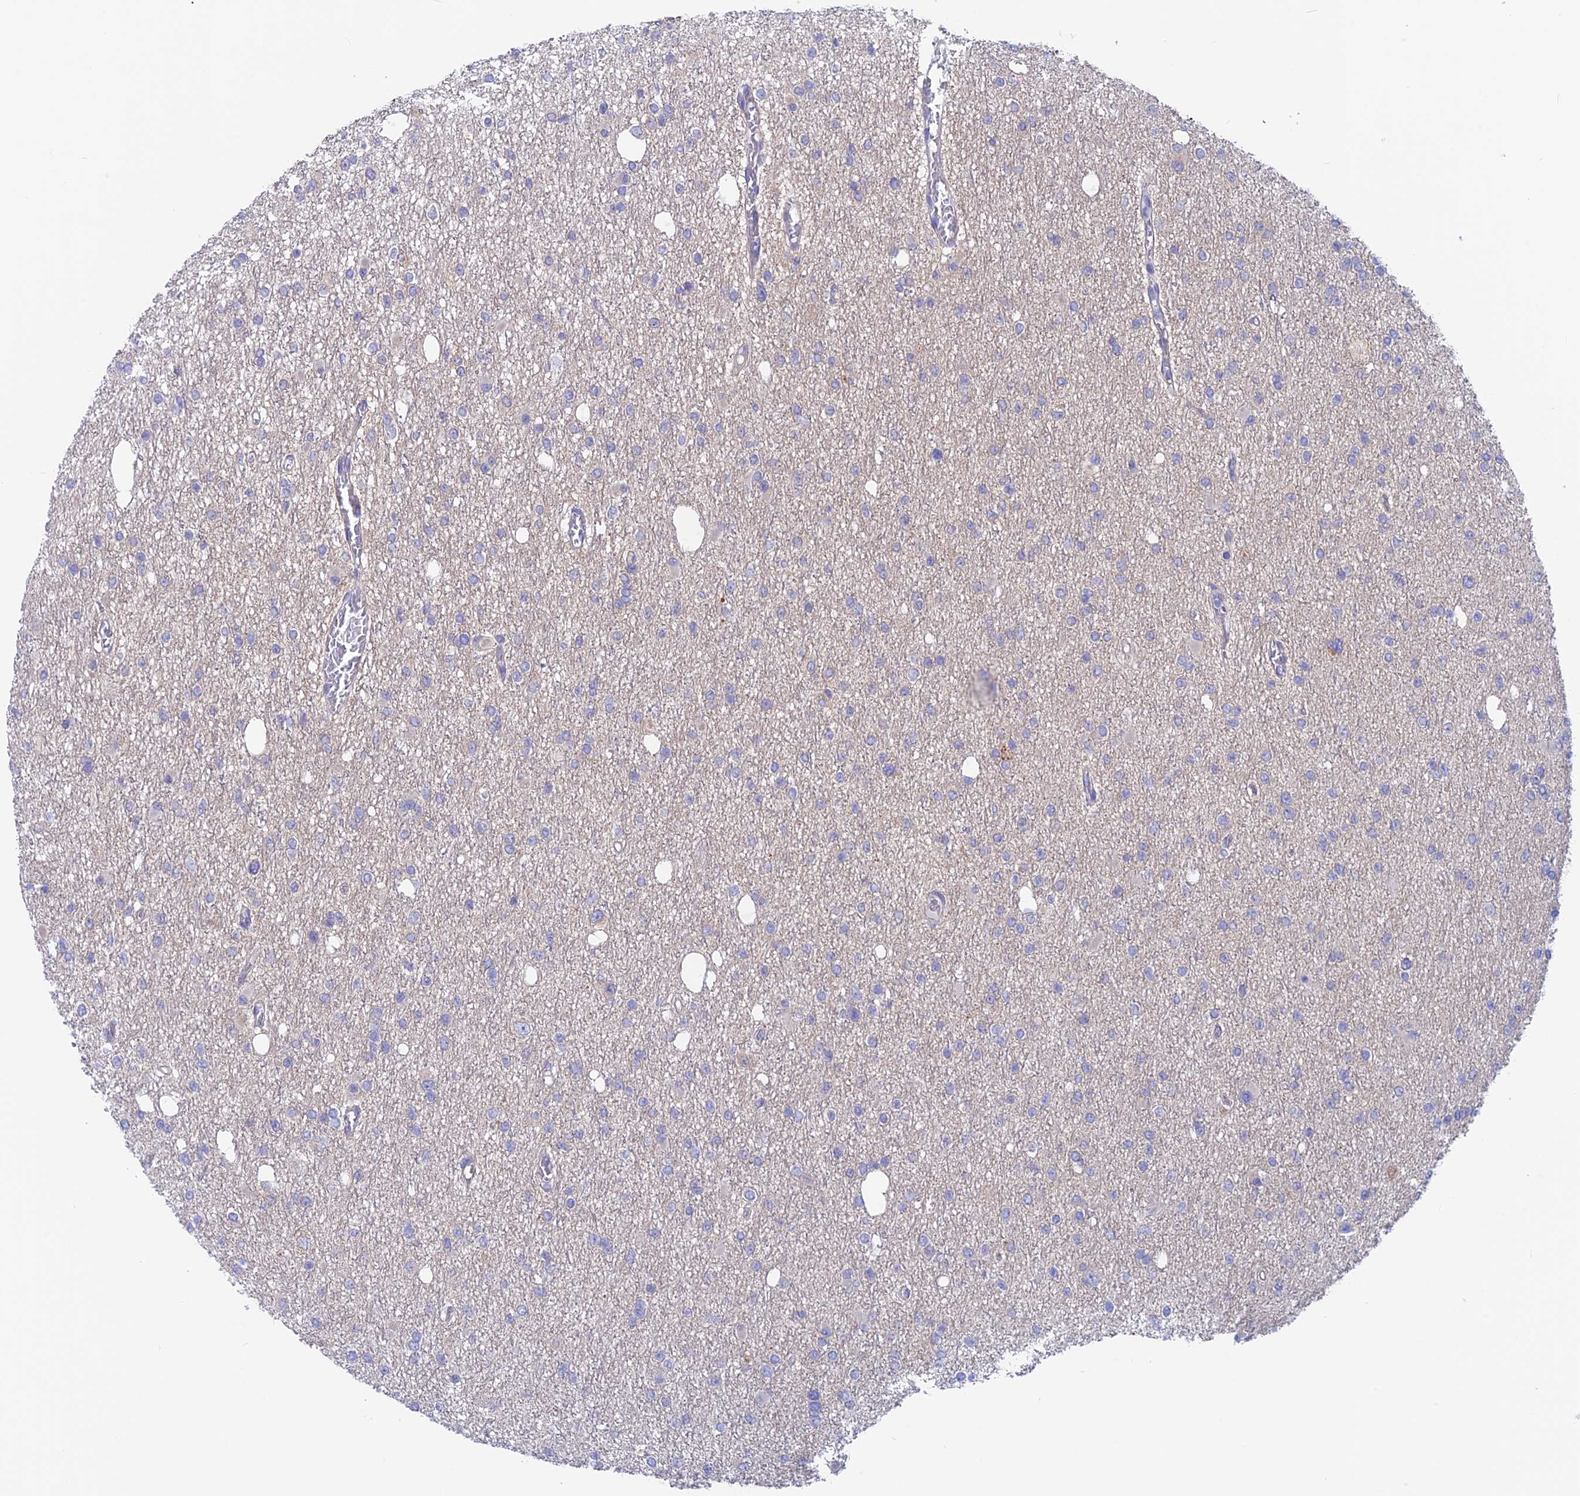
{"staining": {"intensity": "negative", "quantity": "none", "location": "none"}, "tissue": "glioma", "cell_type": "Tumor cells", "image_type": "cancer", "snomed": [{"axis": "morphology", "description": "Glioma, malignant, Low grade"}, {"axis": "topography", "description": "Brain"}], "caption": "Malignant glioma (low-grade) stained for a protein using immunohistochemistry displays no staining tumor cells.", "gene": "LZTFL1", "patient": {"sex": "female", "age": 22}}